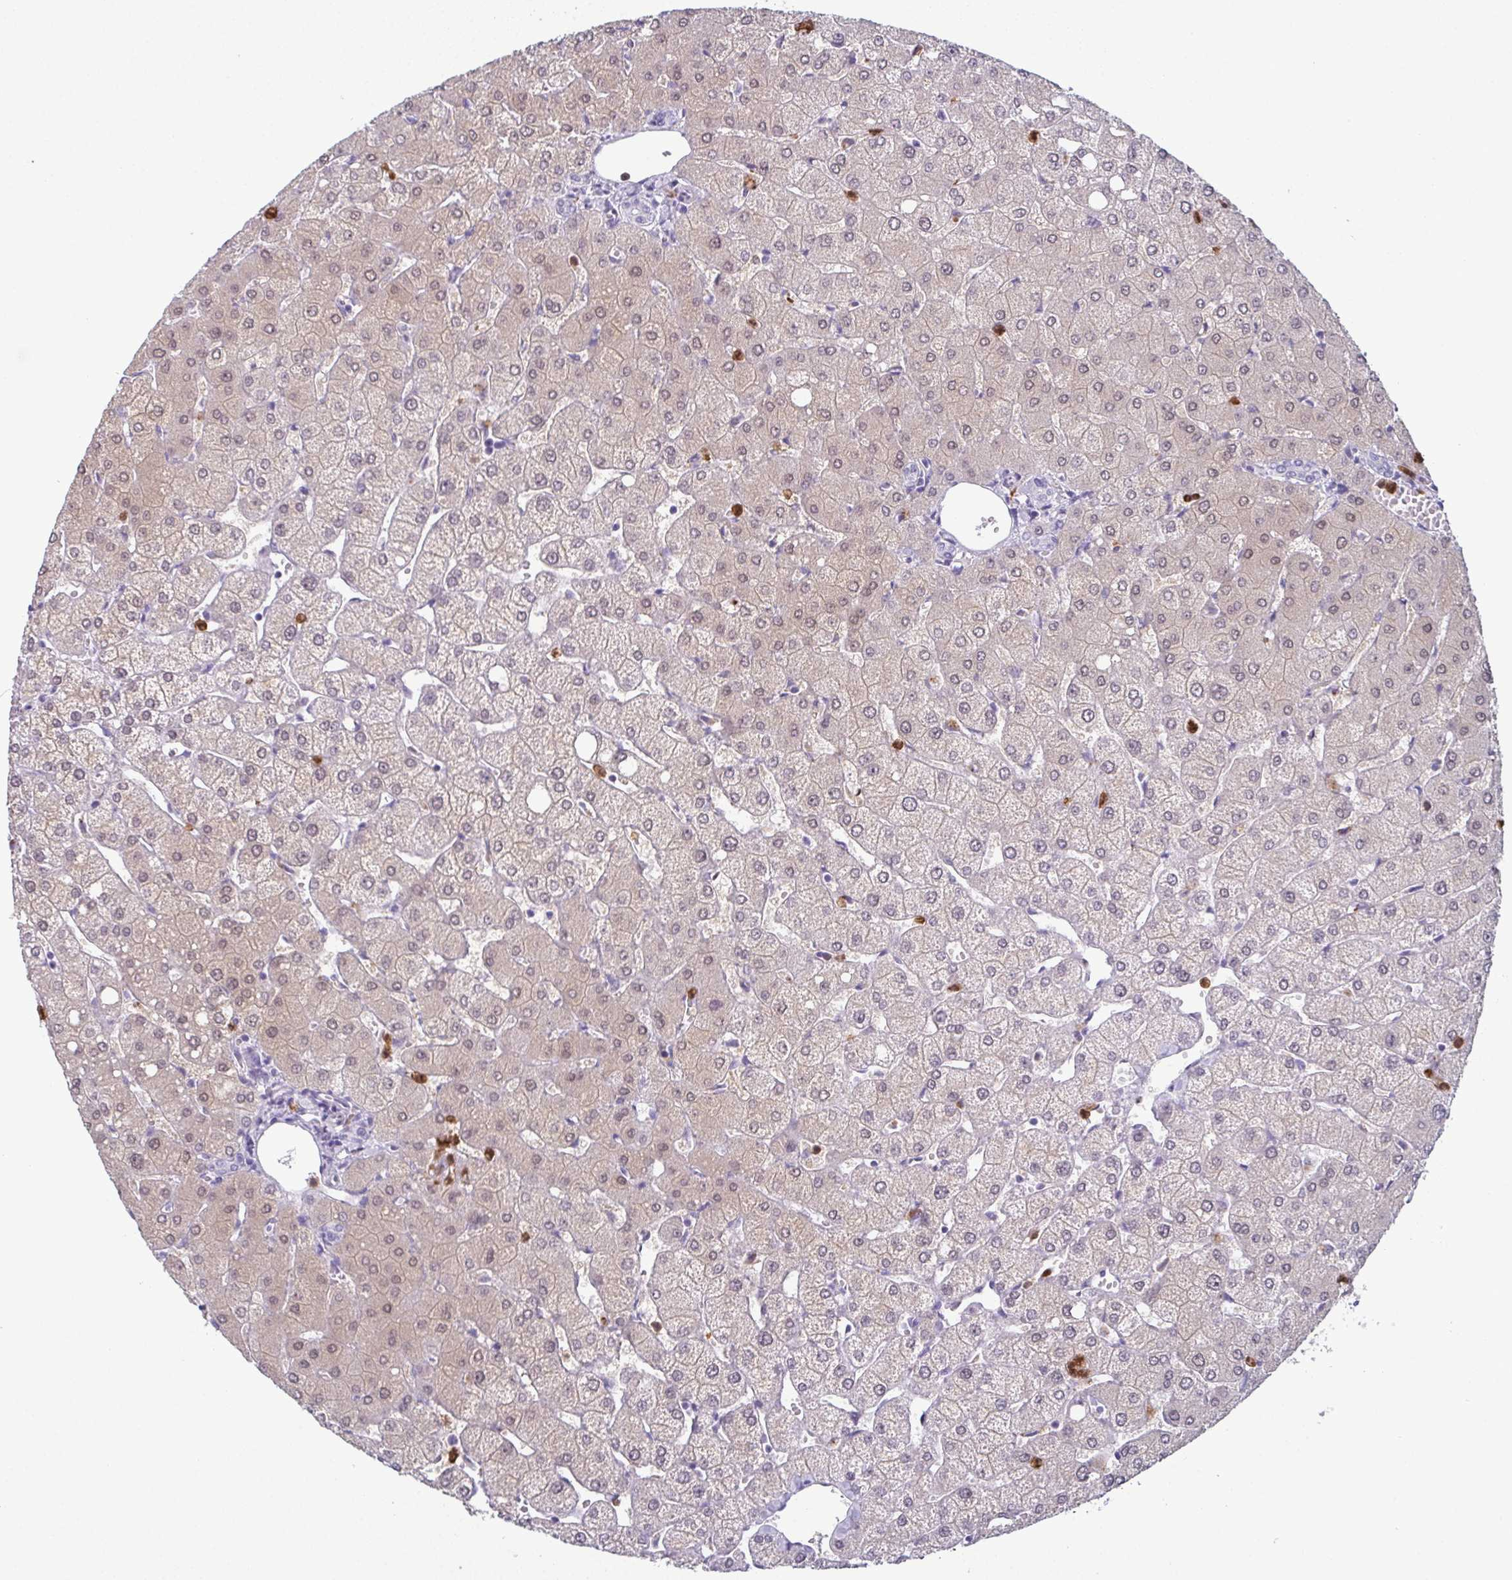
{"staining": {"intensity": "negative", "quantity": "none", "location": "none"}, "tissue": "liver", "cell_type": "Cholangiocytes", "image_type": "normal", "snomed": [{"axis": "morphology", "description": "Normal tissue, NOS"}, {"axis": "topography", "description": "Liver"}], "caption": "Unremarkable liver was stained to show a protein in brown. There is no significant expression in cholangiocytes. Nuclei are stained in blue.", "gene": "CDA", "patient": {"sex": "female", "age": 54}}